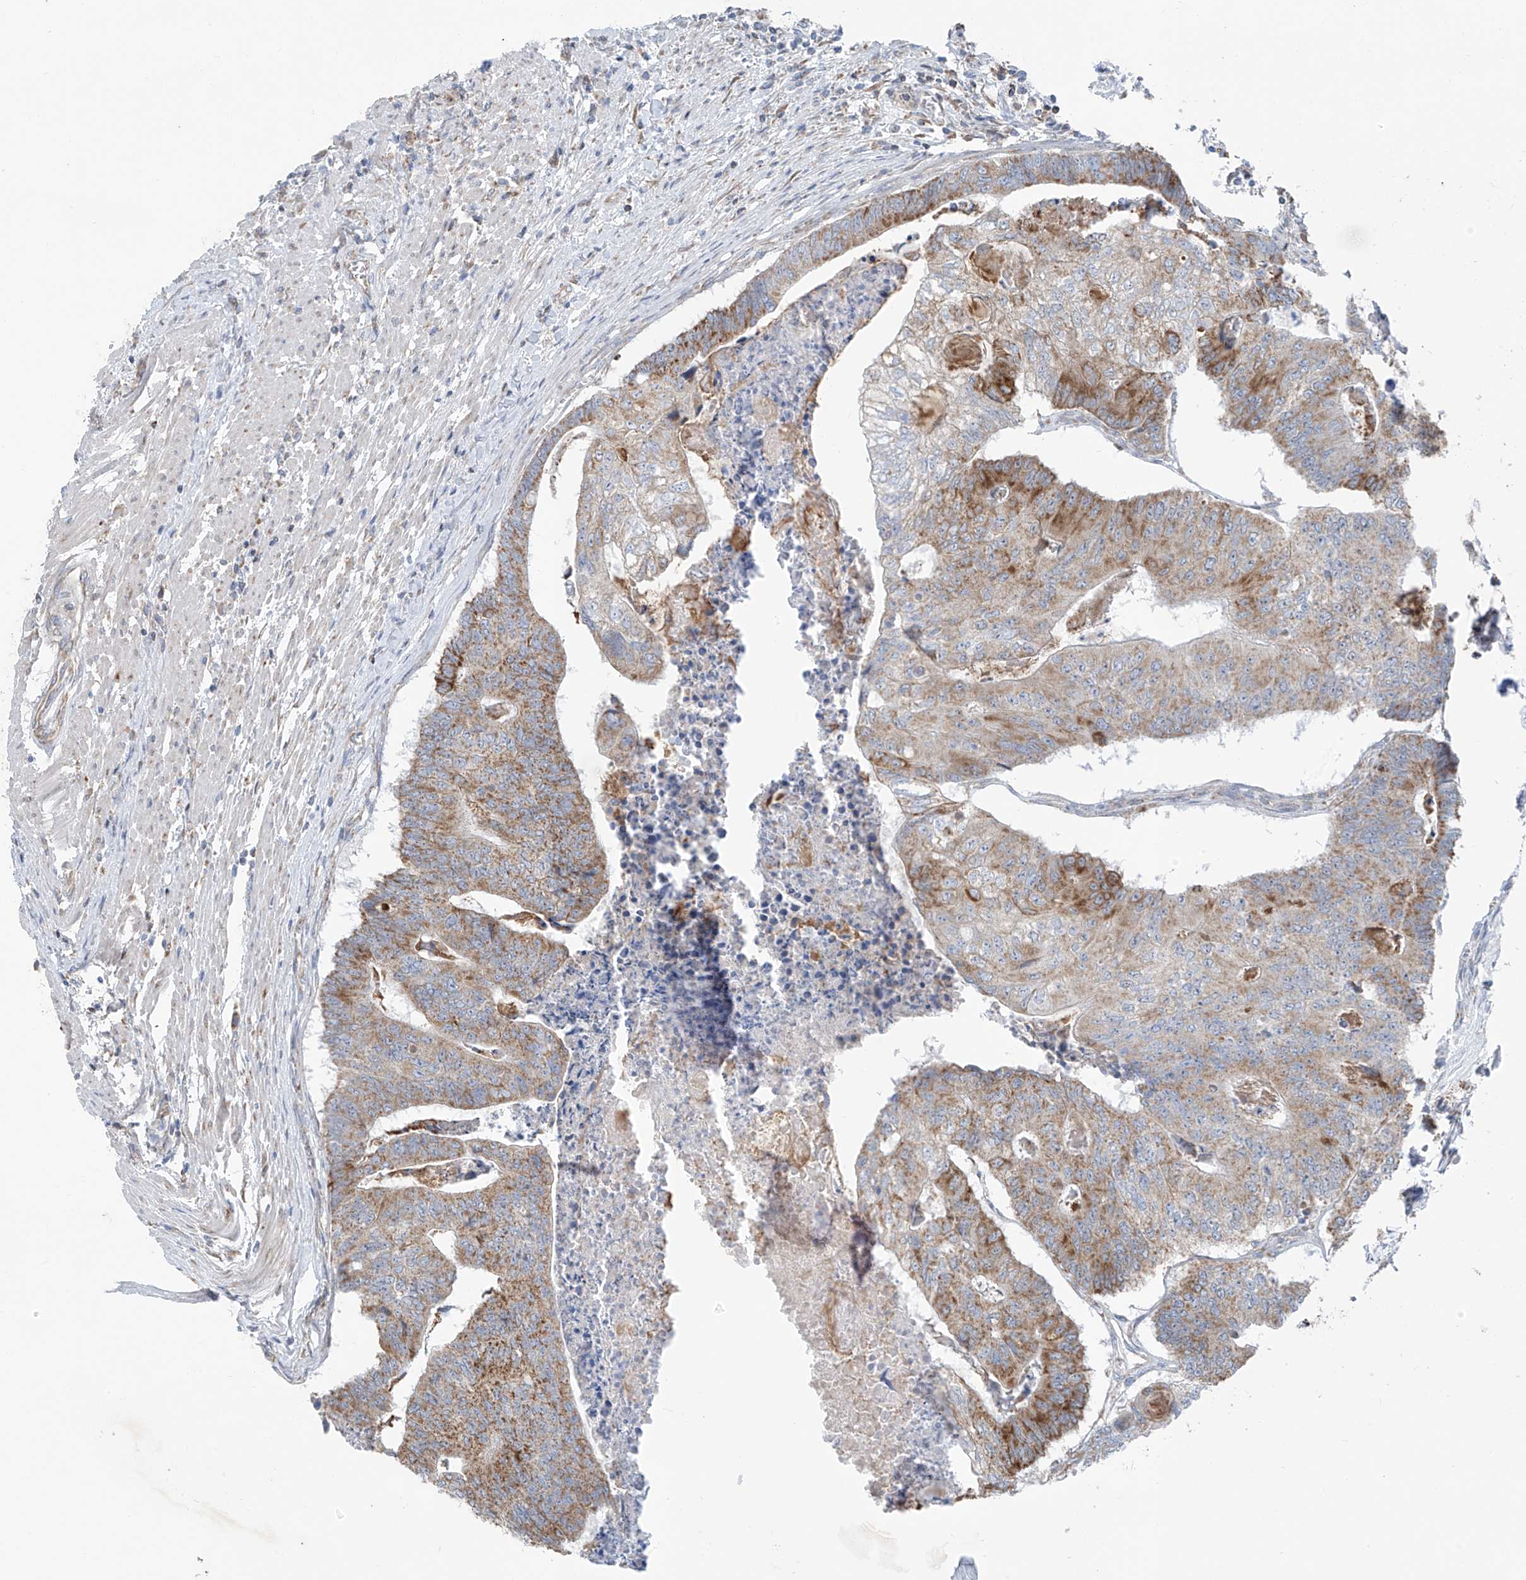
{"staining": {"intensity": "moderate", "quantity": ">75%", "location": "cytoplasmic/membranous"}, "tissue": "colorectal cancer", "cell_type": "Tumor cells", "image_type": "cancer", "snomed": [{"axis": "morphology", "description": "Adenocarcinoma, NOS"}, {"axis": "topography", "description": "Colon"}], "caption": "The immunohistochemical stain labels moderate cytoplasmic/membranous positivity in tumor cells of colorectal cancer (adenocarcinoma) tissue.", "gene": "EOMES", "patient": {"sex": "female", "age": 67}}